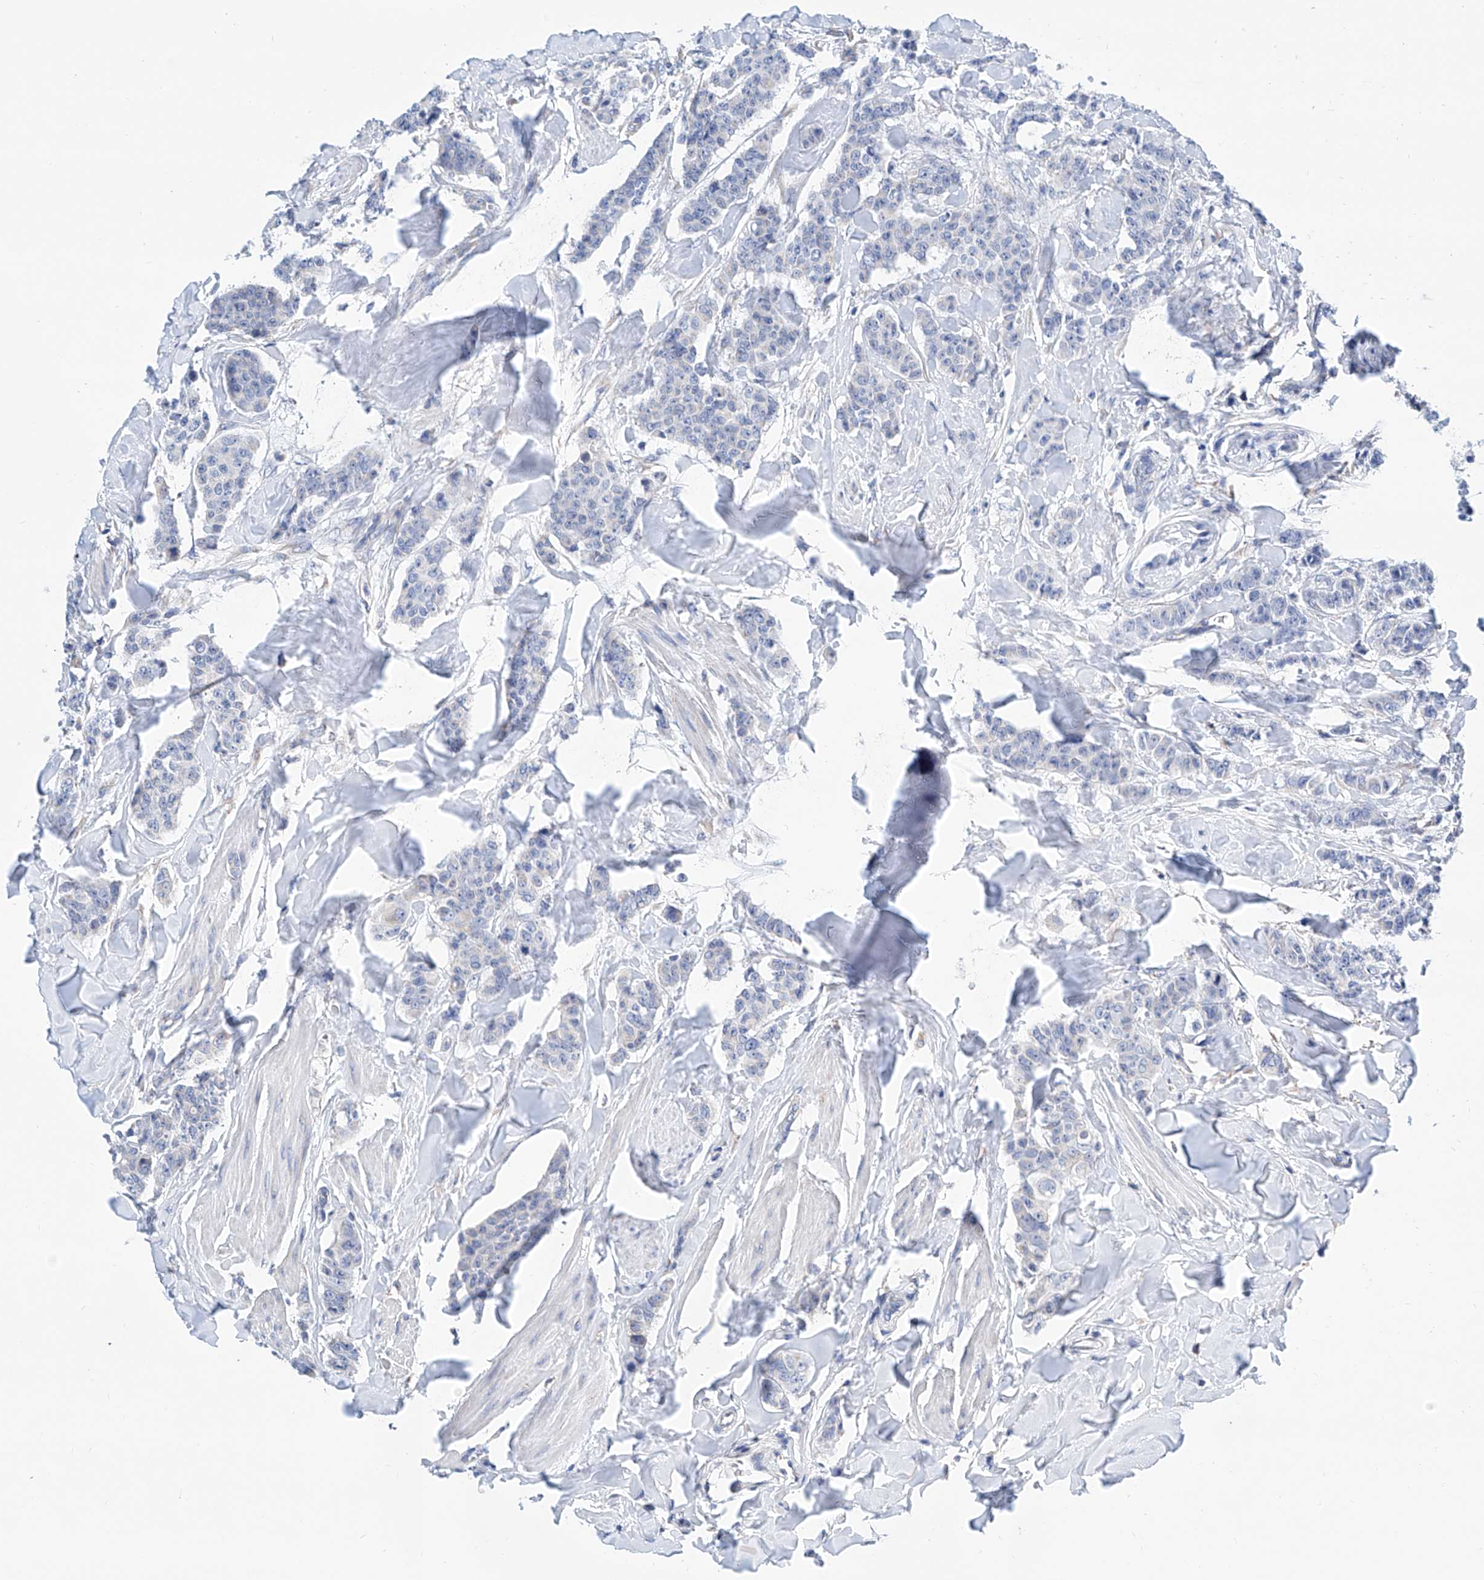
{"staining": {"intensity": "negative", "quantity": "none", "location": "none"}, "tissue": "breast cancer", "cell_type": "Tumor cells", "image_type": "cancer", "snomed": [{"axis": "morphology", "description": "Duct carcinoma"}, {"axis": "topography", "description": "Breast"}], "caption": "The histopathology image shows no staining of tumor cells in breast cancer.", "gene": "MAD2L1", "patient": {"sex": "female", "age": 40}}